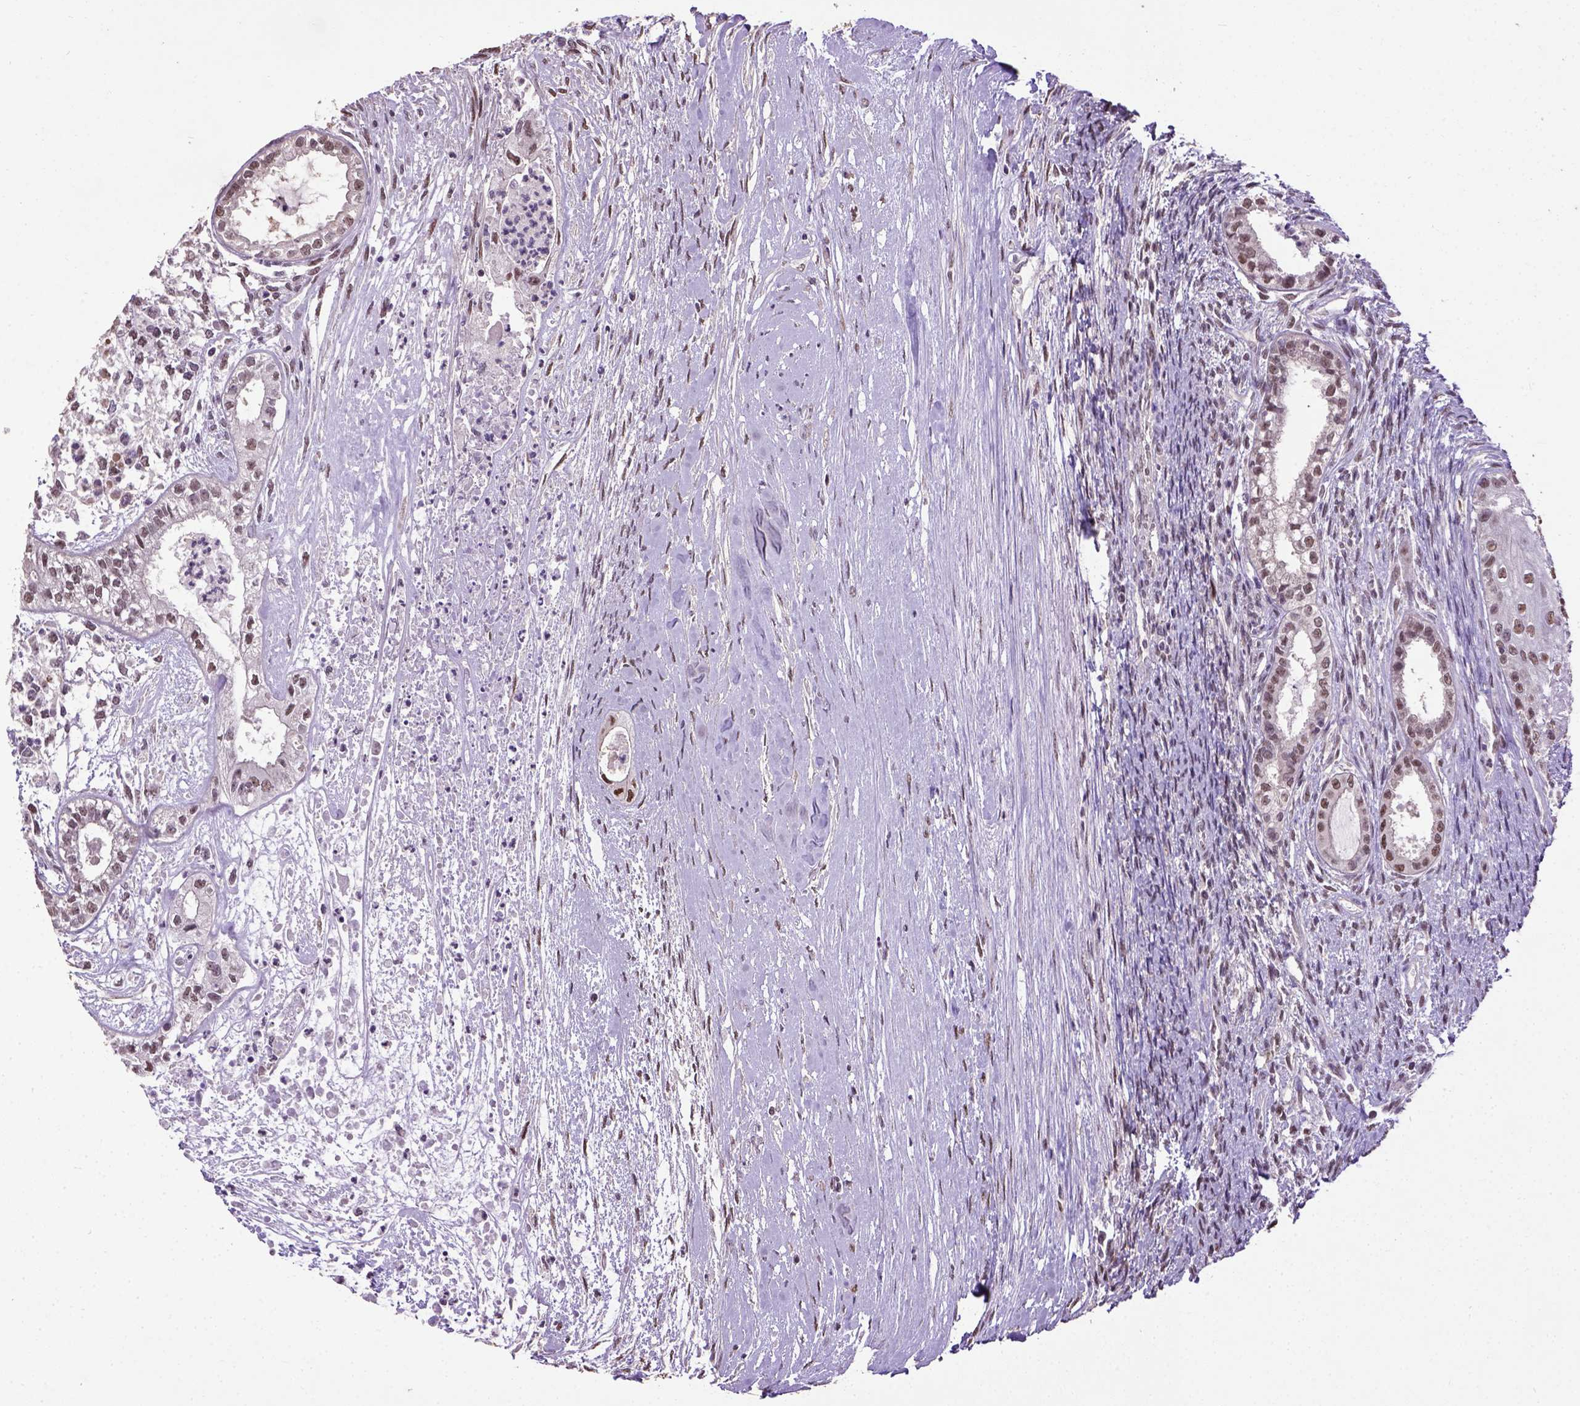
{"staining": {"intensity": "moderate", "quantity": ">75%", "location": "nuclear"}, "tissue": "testis cancer", "cell_type": "Tumor cells", "image_type": "cancer", "snomed": [{"axis": "morphology", "description": "Carcinoma, Embryonal, NOS"}, {"axis": "topography", "description": "Testis"}], "caption": "A micrograph of human embryonal carcinoma (testis) stained for a protein shows moderate nuclear brown staining in tumor cells.", "gene": "UBA3", "patient": {"sex": "male", "age": 37}}